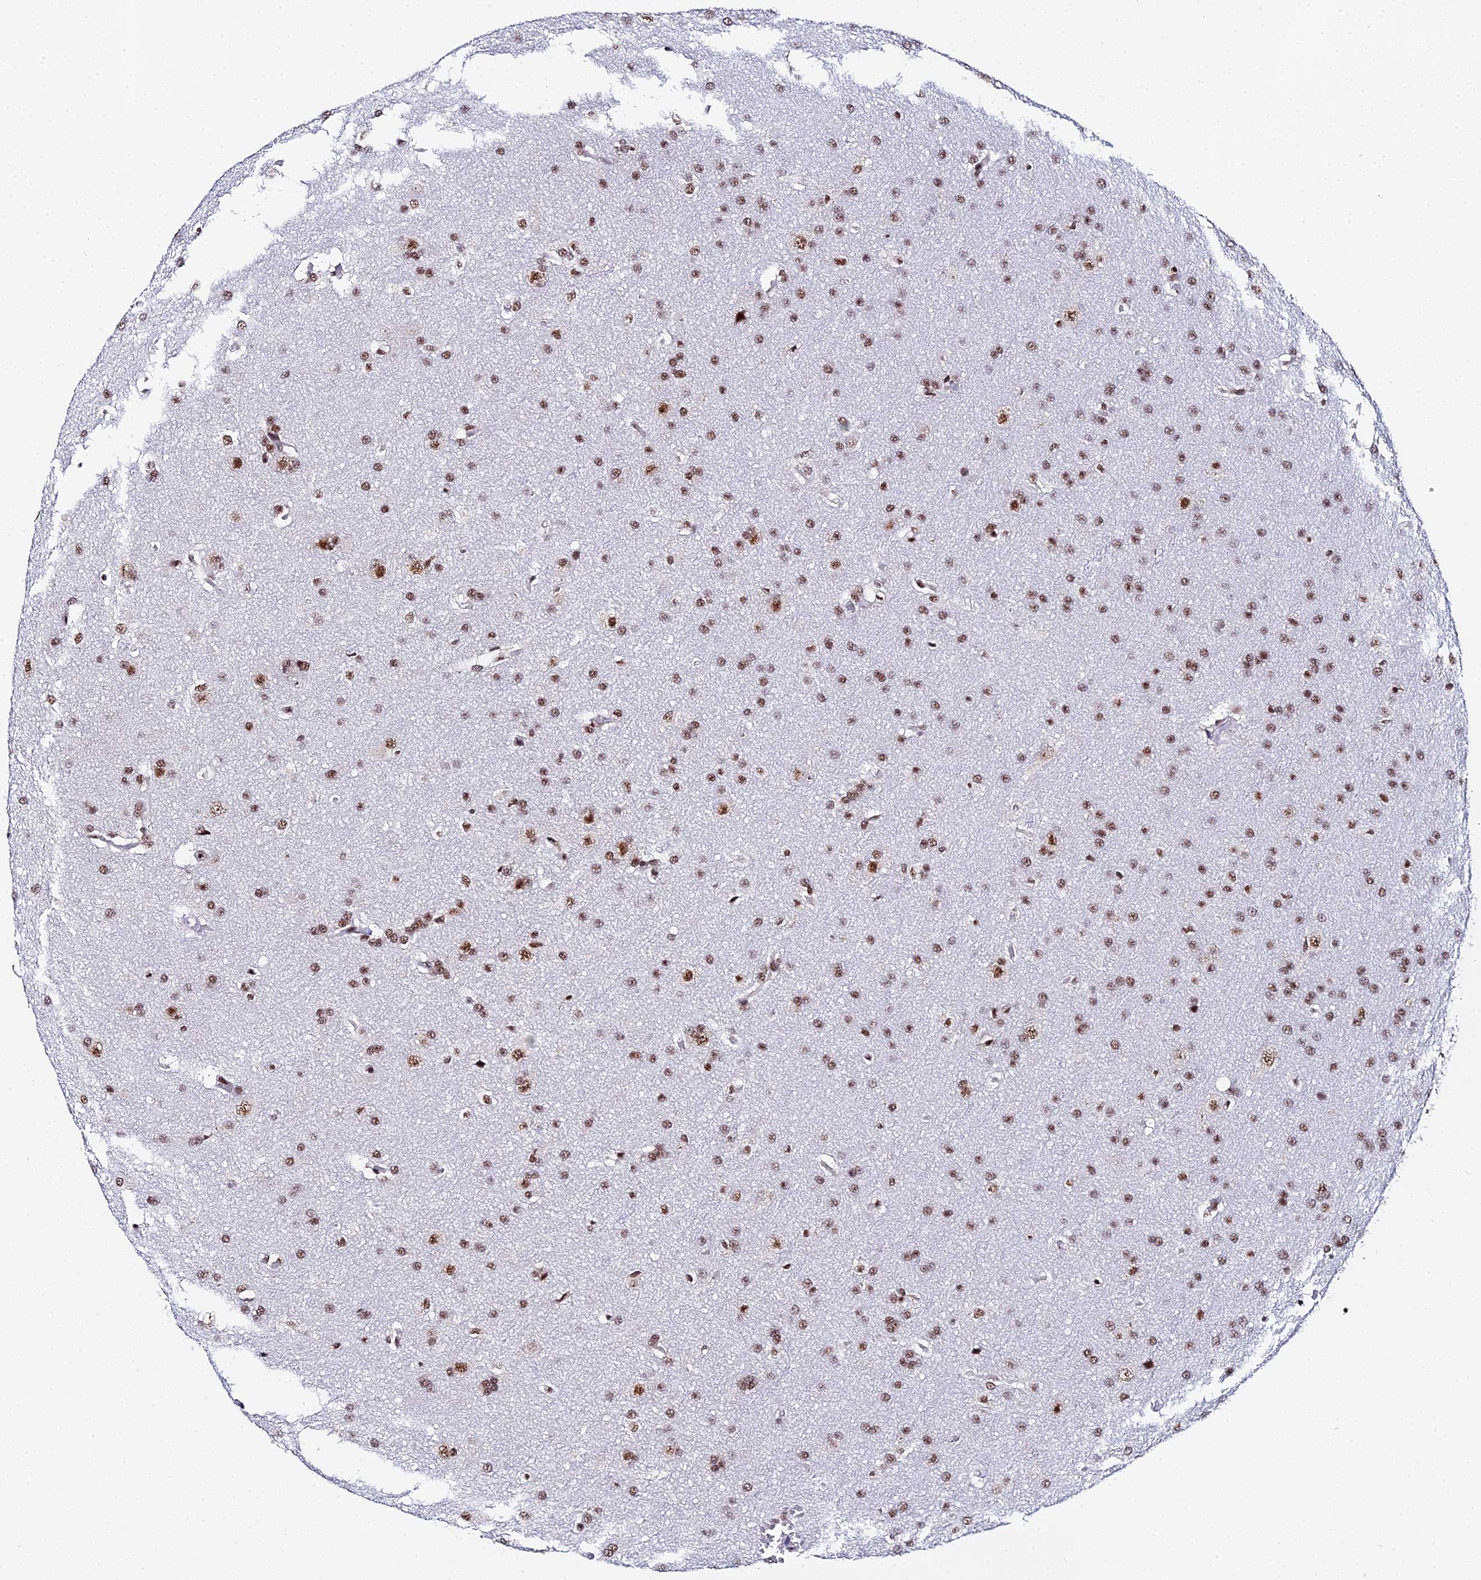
{"staining": {"intensity": "moderate", "quantity": ">75%", "location": "nuclear"}, "tissue": "glioma", "cell_type": "Tumor cells", "image_type": "cancer", "snomed": [{"axis": "morphology", "description": "Glioma, malignant, Low grade"}, {"axis": "topography", "description": "Brain"}], "caption": "The photomicrograph reveals a brown stain indicating the presence of a protein in the nuclear of tumor cells in malignant low-grade glioma.", "gene": "MAGOHB", "patient": {"sex": "female", "age": 32}}